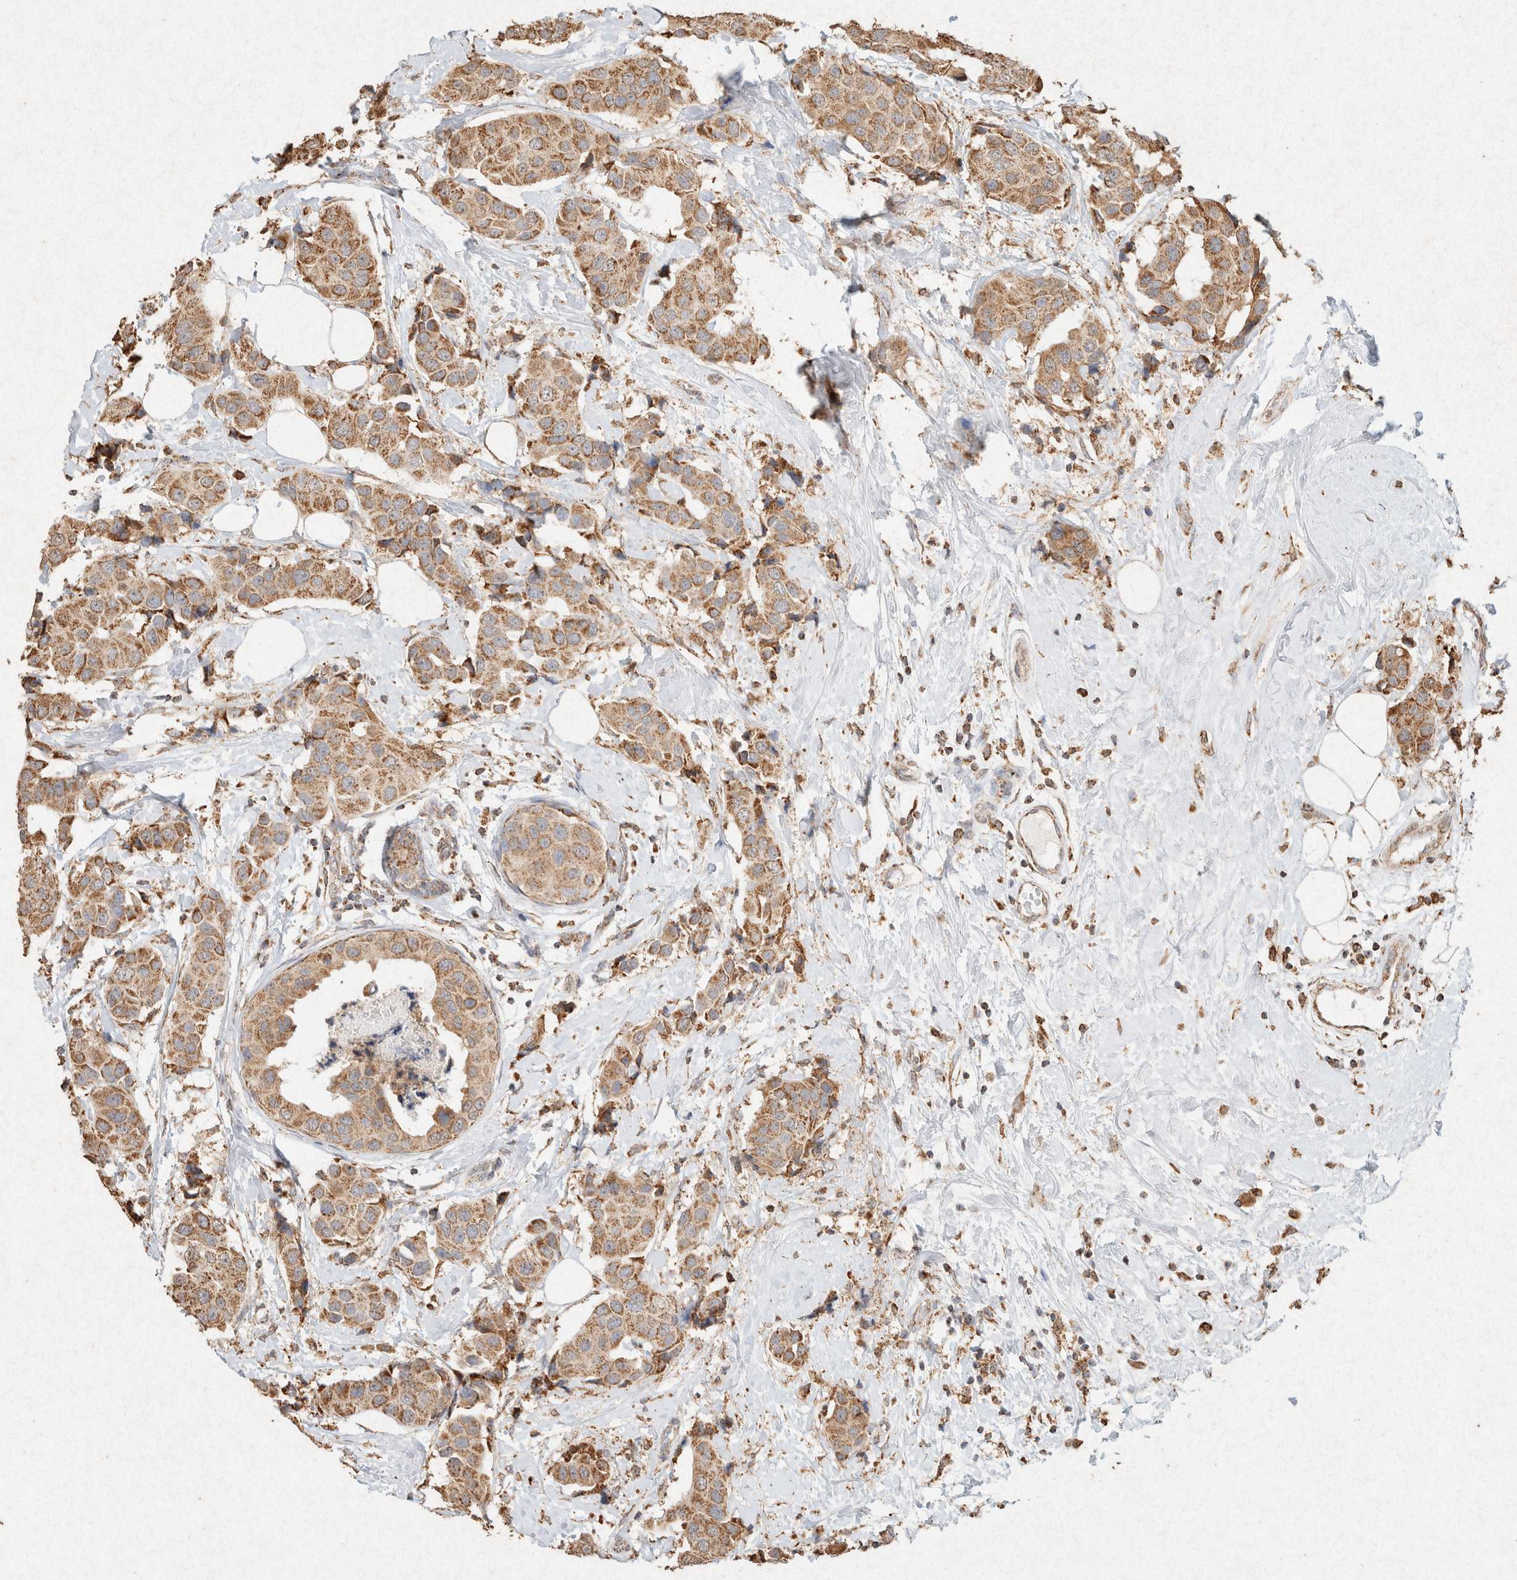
{"staining": {"intensity": "moderate", "quantity": ">75%", "location": "cytoplasmic/membranous"}, "tissue": "breast cancer", "cell_type": "Tumor cells", "image_type": "cancer", "snomed": [{"axis": "morphology", "description": "Normal tissue, NOS"}, {"axis": "morphology", "description": "Duct carcinoma"}, {"axis": "topography", "description": "Breast"}], "caption": "Immunohistochemical staining of human invasive ductal carcinoma (breast) displays moderate cytoplasmic/membranous protein expression in approximately >75% of tumor cells. (Brightfield microscopy of DAB IHC at high magnification).", "gene": "SDC2", "patient": {"sex": "female", "age": 39}}